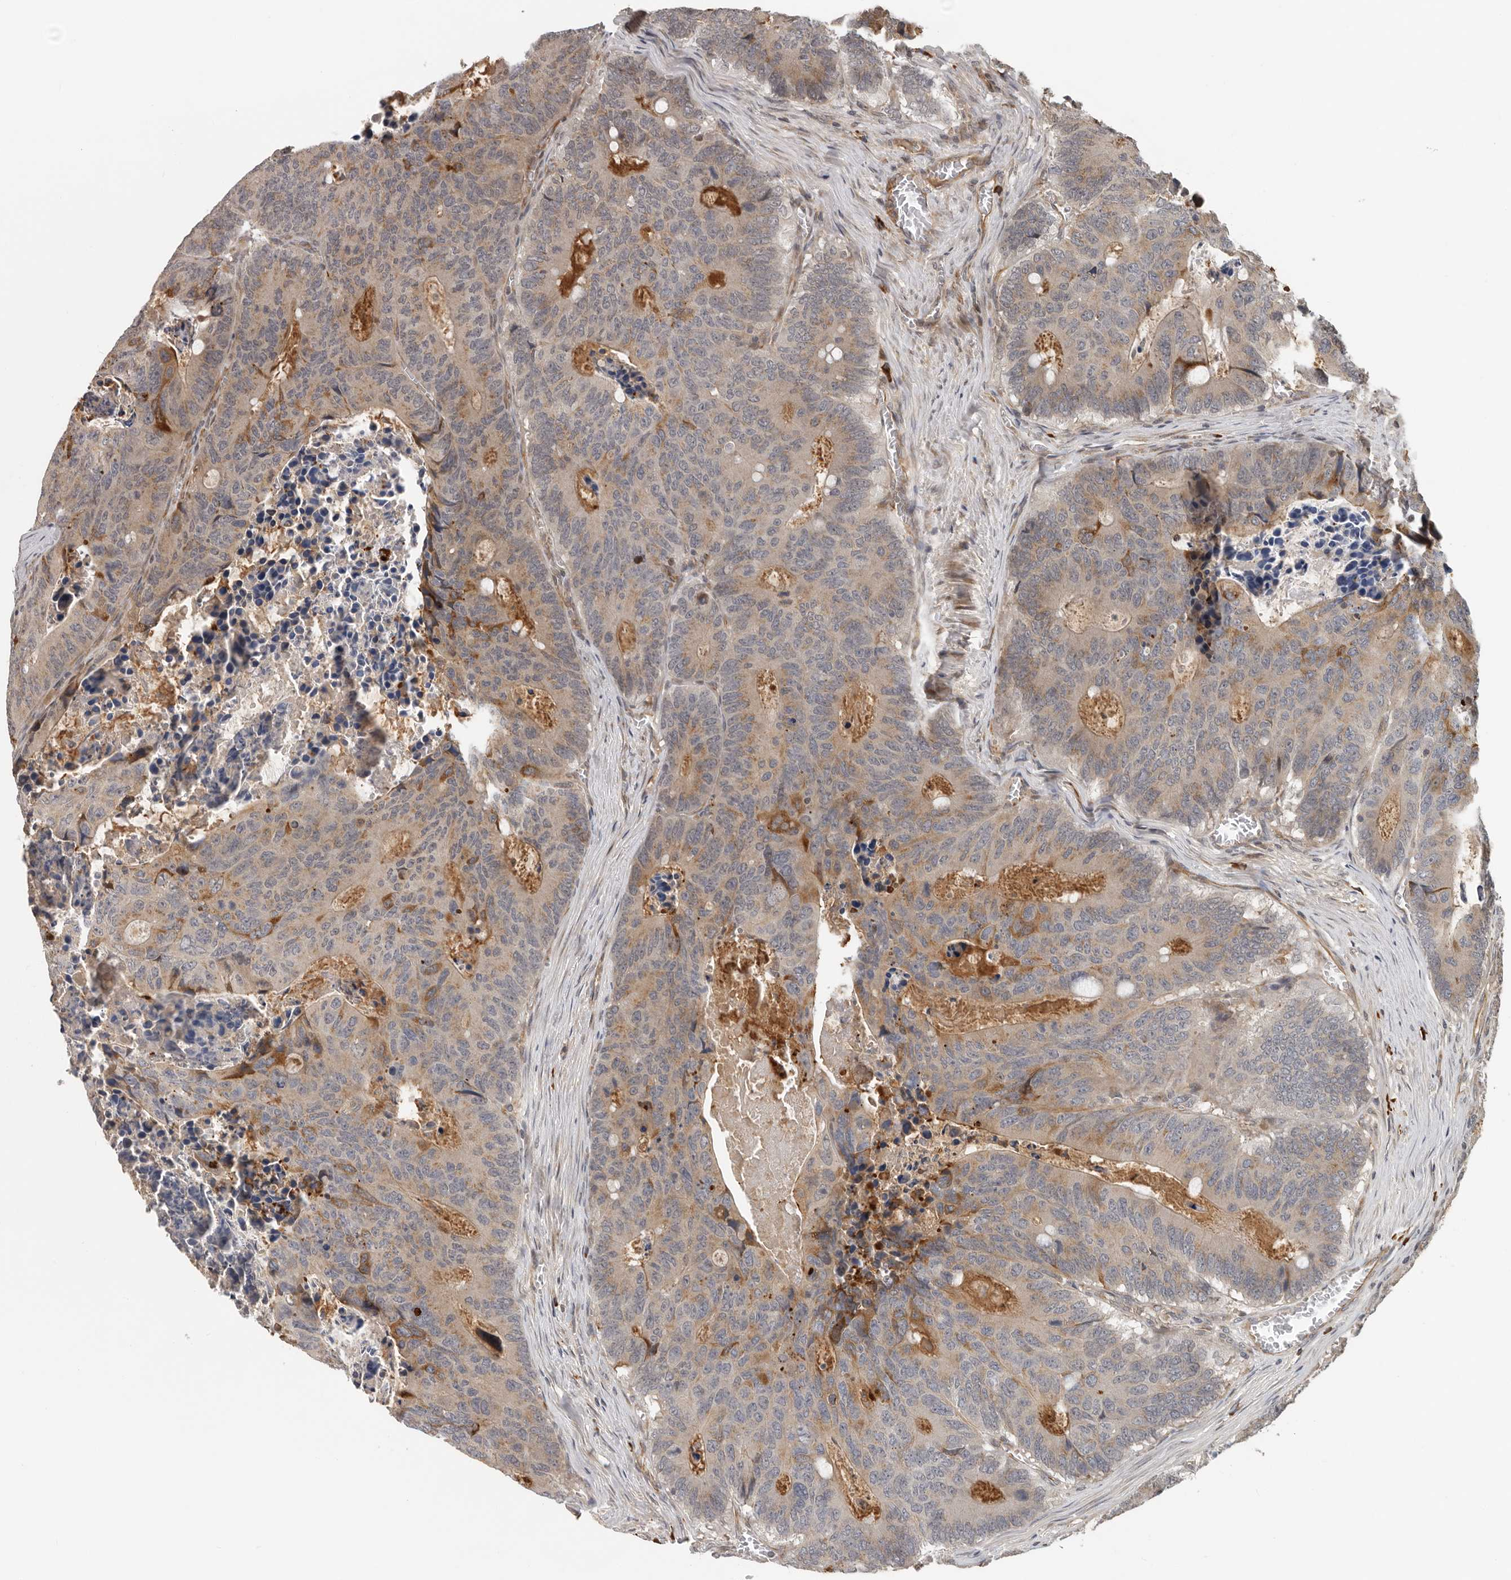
{"staining": {"intensity": "weak", "quantity": "25%-75%", "location": "cytoplasmic/membranous"}, "tissue": "colorectal cancer", "cell_type": "Tumor cells", "image_type": "cancer", "snomed": [{"axis": "morphology", "description": "Adenocarcinoma, NOS"}, {"axis": "topography", "description": "Colon"}], "caption": "The immunohistochemical stain labels weak cytoplasmic/membranous staining in tumor cells of adenocarcinoma (colorectal) tissue.", "gene": "RNF157", "patient": {"sex": "male", "age": 87}}